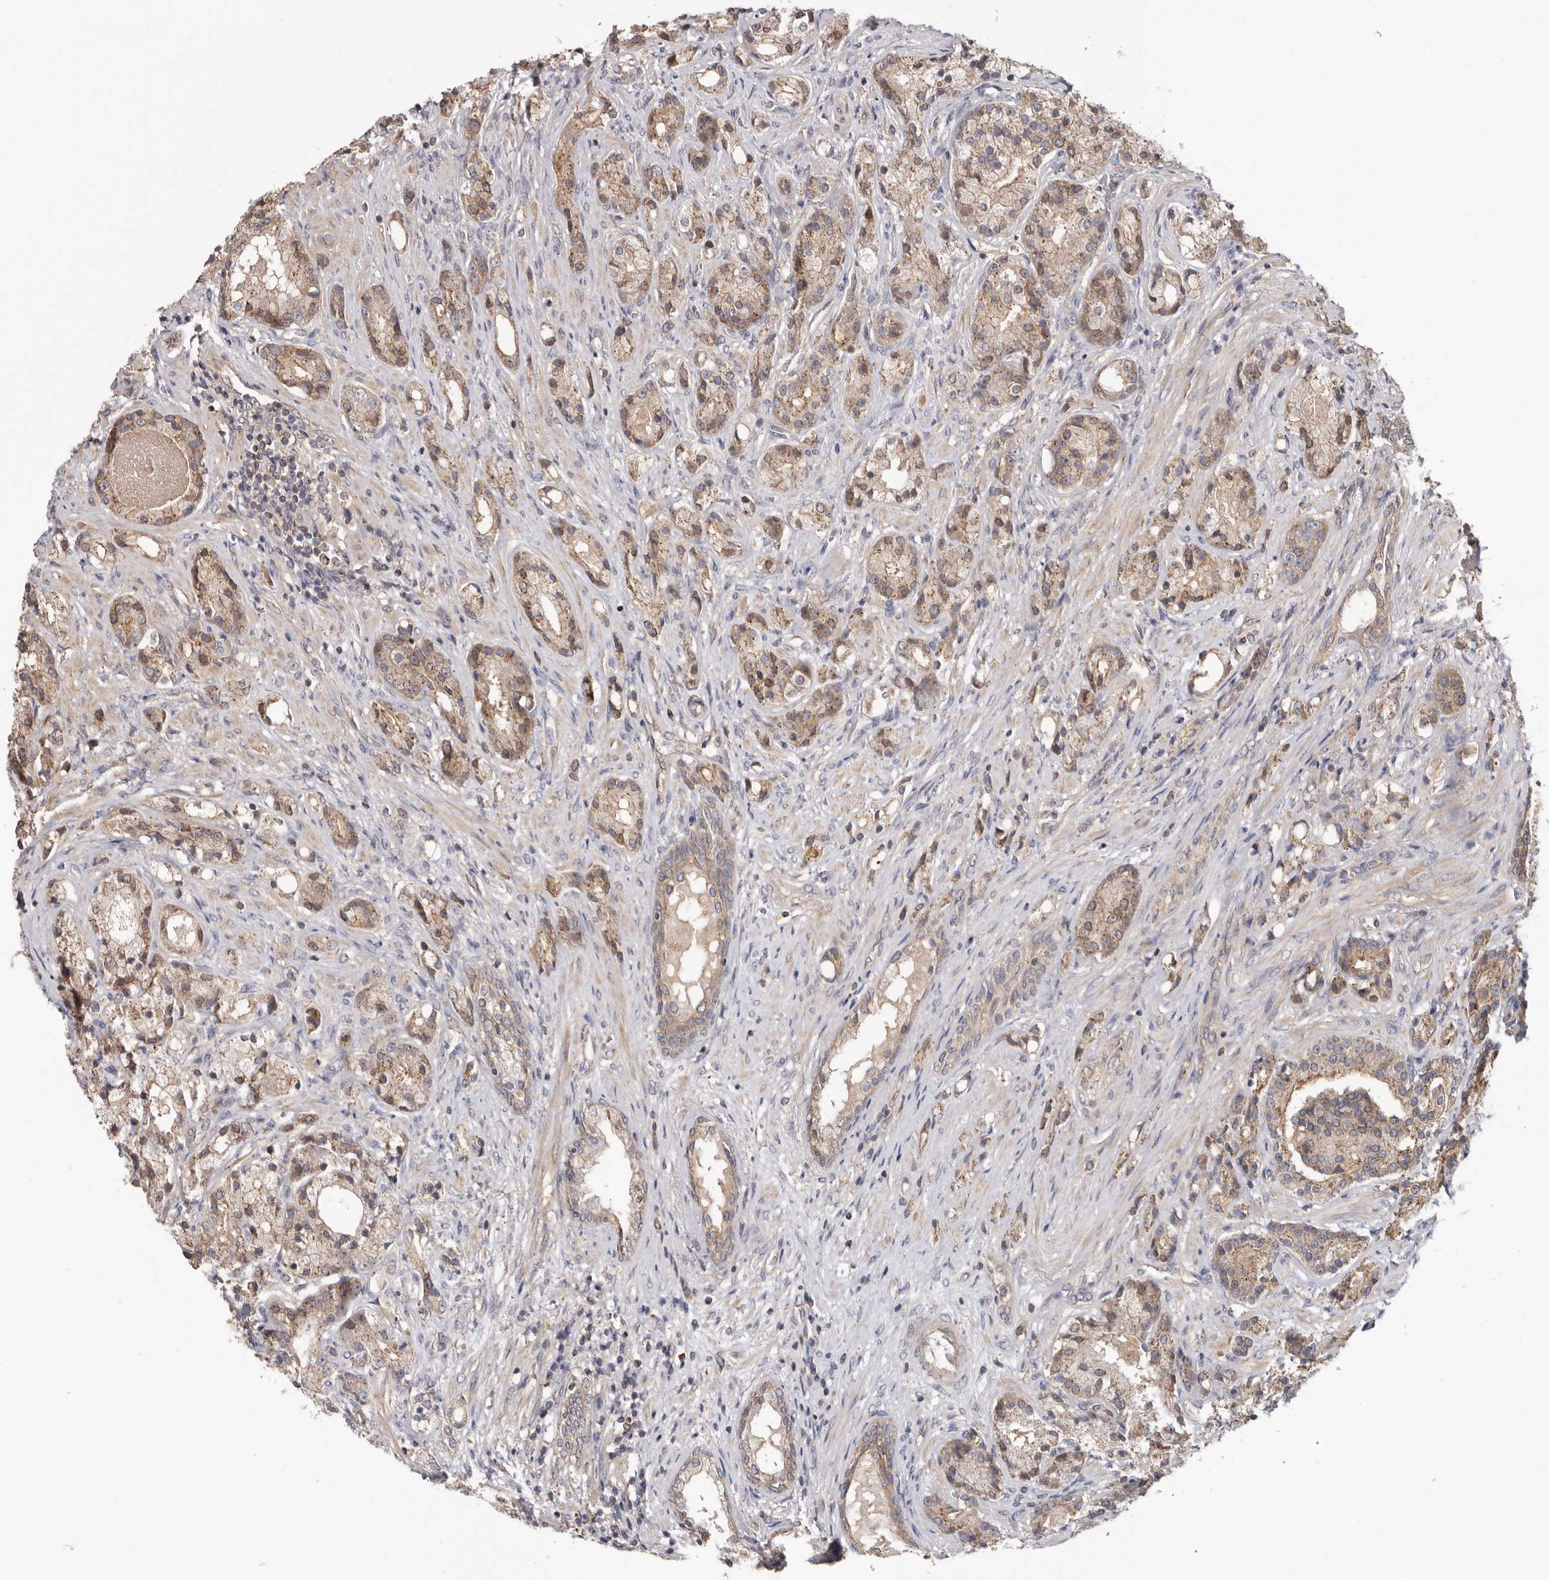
{"staining": {"intensity": "weak", "quantity": ">75%", "location": "cytoplasmic/membranous"}, "tissue": "prostate cancer", "cell_type": "Tumor cells", "image_type": "cancer", "snomed": [{"axis": "morphology", "description": "Adenocarcinoma, High grade"}, {"axis": "topography", "description": "Prostate"}], "caption": "Brown immunohistochemical staining in prostate cancer displays weak cytoplasmic/membranous staining in approximately >75% of tumor cells.", "gene": "TMUB1", "patient": {"sex": "male", "age": 60}}